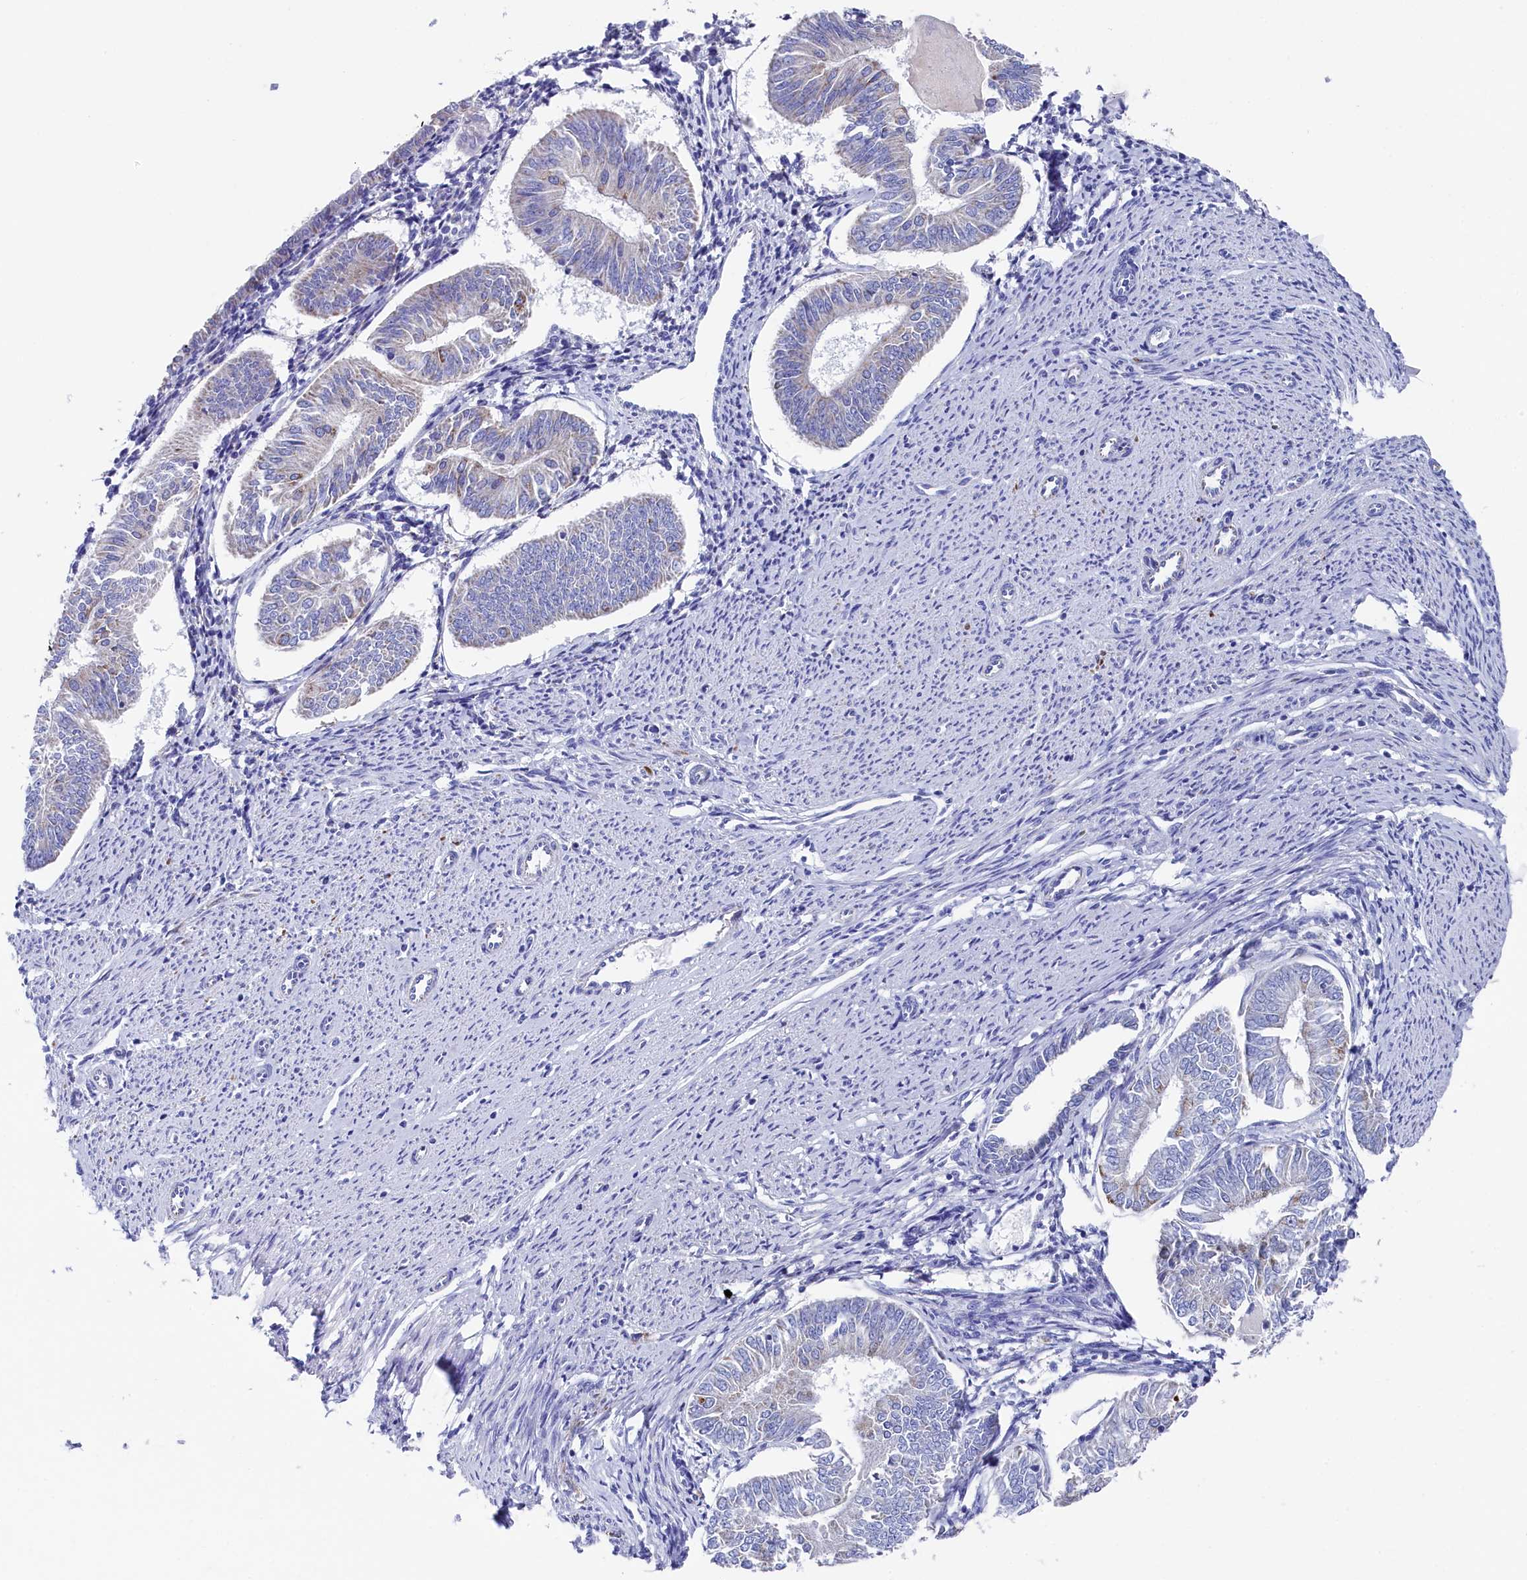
{"staining": {"intensity": "negative", "quantity": "none", "location": "none"}, "tissue": "endometrial cancer", "cell_type": "Tumor cells", "image_type": "cancer", "snomed": [{"axis": "morphology", "description": "Adenocarcinoma, NOS"}, {"axis": "topography", "description": "Endometrium"}], "caption": "There is no significant expression in tumor cells of adenocarcinoma (endometrial). The staining is performed using DAB (3,3'-diaminobenzidine) brown chromogen with nuclei counter-stained in using hematoxylin.", "gene": "MMAB", "patient": {"sex": "female", "age": 58}}